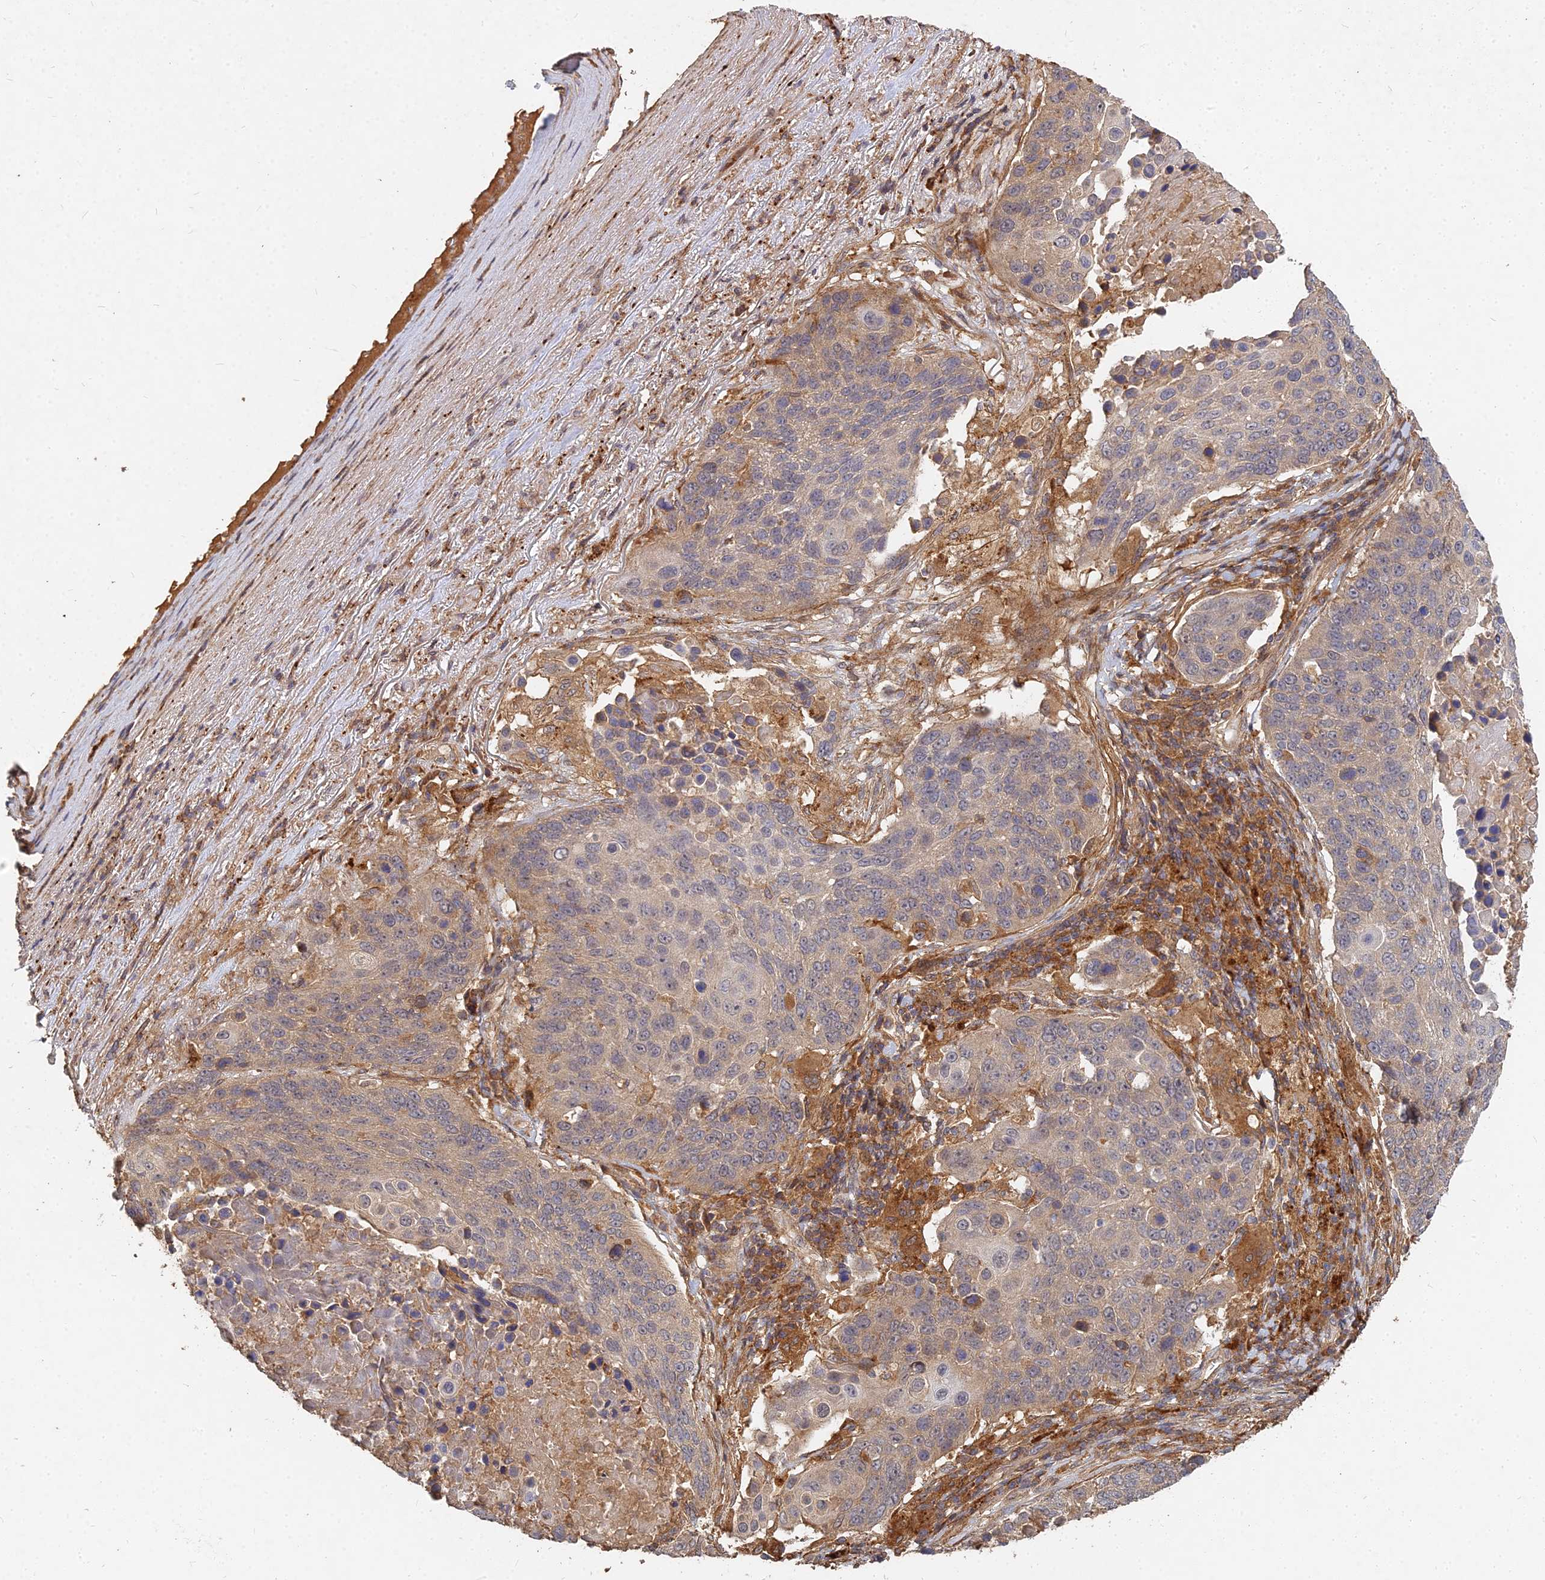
{"staining": {"intensity": "weak", "quantity": "25%-75%", "location": "cytoplasmic/membranous"}, "tissue": "lung cancer", "cell_type": "Tumor cells", "image_type": "cancer", "snomed": [{"axis": "morphology", "description": "Normal tissue, NOS"}, {"axis": "morphology", "description": "Squamous cell carcinoma, NOS"}, {"axis": "topography", "description": "Lymph node"}, {"axis": "topography", "description": "Lung"}], "caption": "A brown stain shows weak cytoplasmic/membranous staining of a protein in human lung cancer tumor cells. Nuclei are stained in blue.", "gene": "UBE2W", "patient": {"sex": "male", "age": 66}}